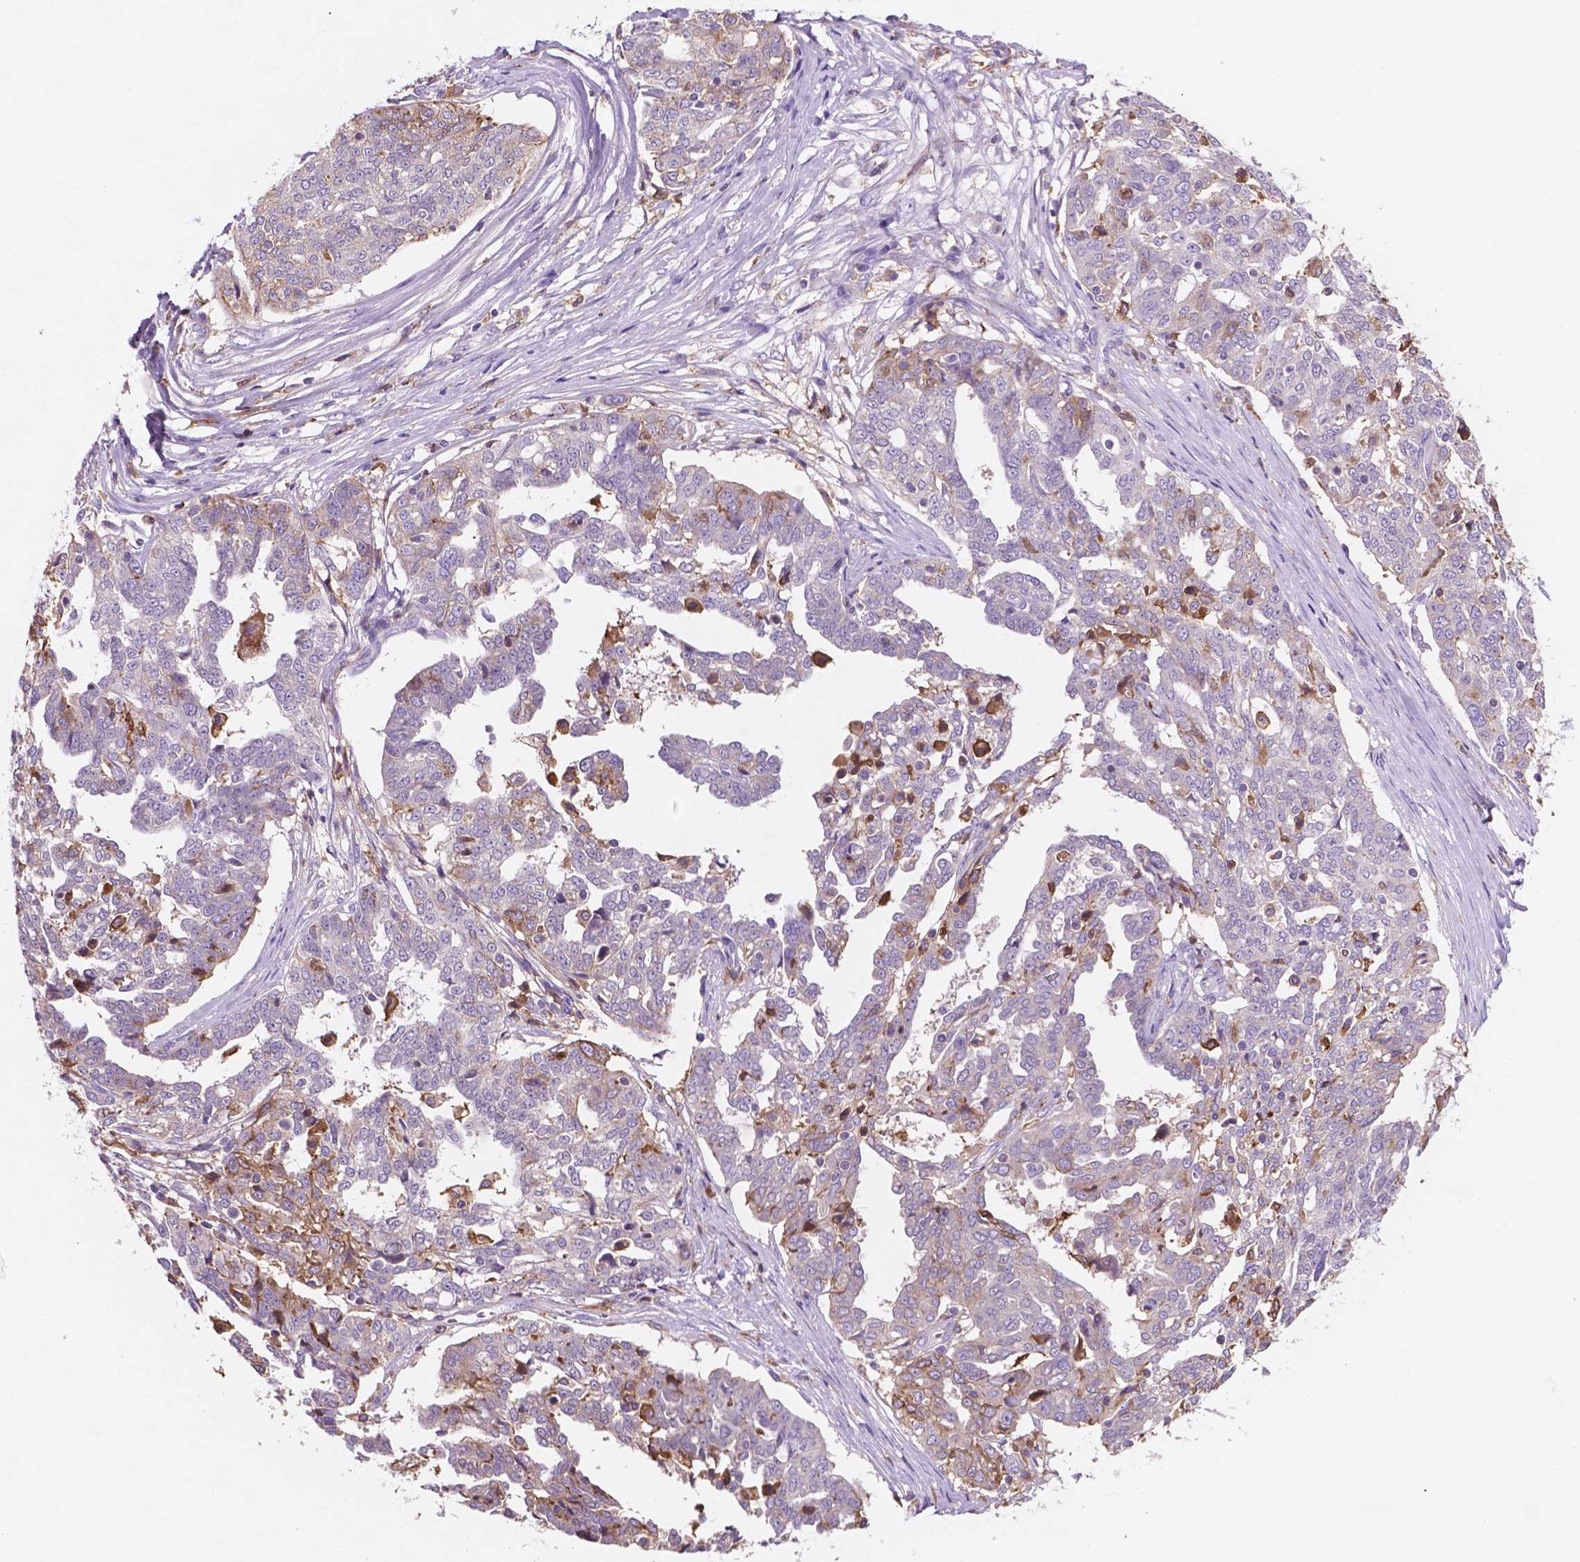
{"staining": {"intensity": "moderate", "quantity": "<25%", "location": "cytoplasmic/membranous"}, "tissue": "ovarian cancer", "cell_type": "Tumor cells", "image_type": "cancer", "snomed": [{"axis": "morphology", "description": "Cystadenocarcinoma, serous, NOS"}, {"axis": "topography", "description": "Ovary"}], "caption": "A low amount of moderate cytoplasmic/membranous staining is present in about <25% of tumor cells in serous cystadenocarcinoma (ovarian) tissue.", "gene": "MKRN2OS", "patient": {"sex": "female", "age": 67}}